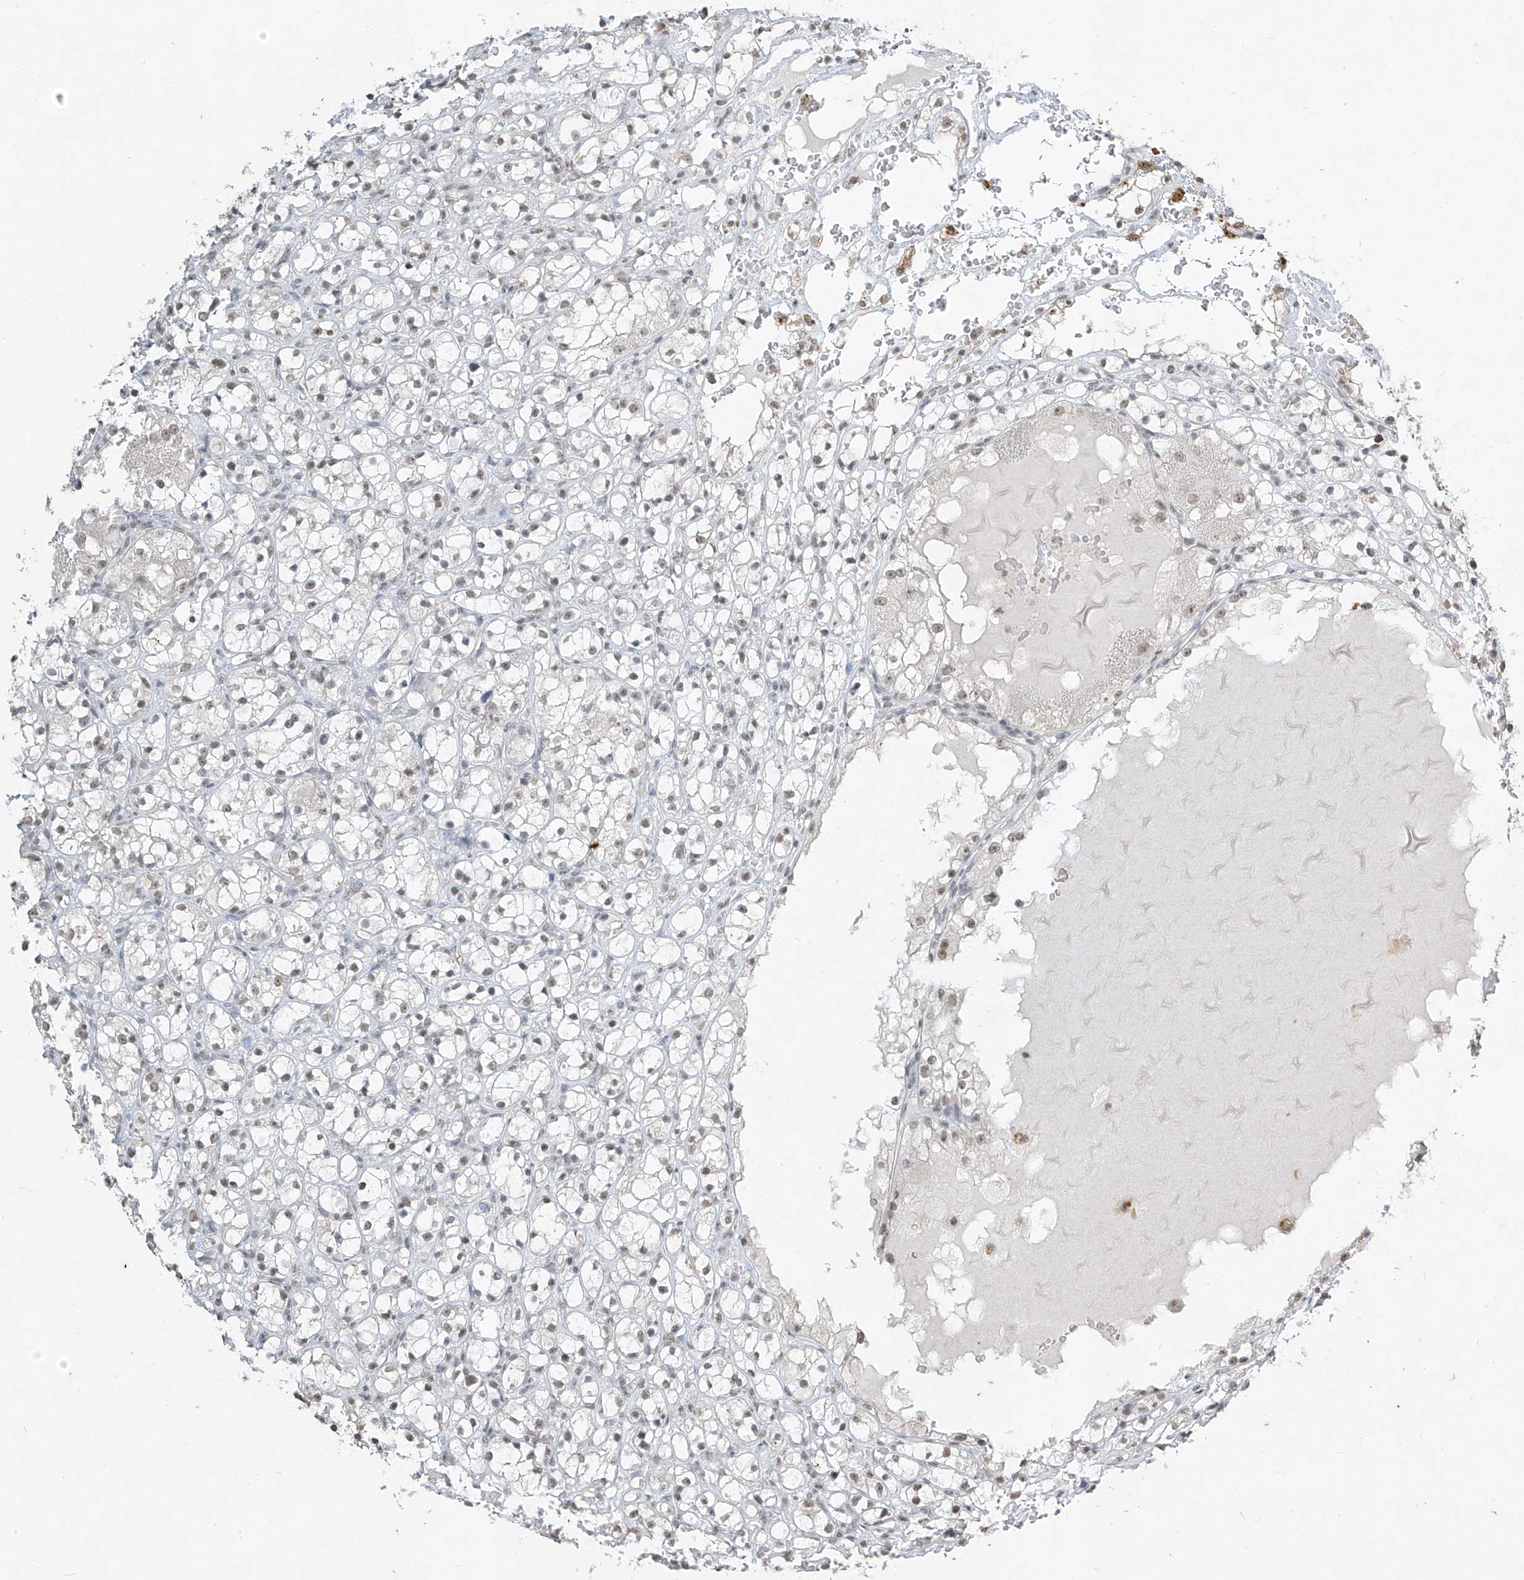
{"staining": {"intensity": "negative", "quantity": "none", "location": "none"}, "tissue": "renal cancer", "cell_type": "Tumor cells", "image_type": "cancer", "snomed": [{"axis": "morphology", "description": "Adenocarcinoma, NOS"}, {"axis": "topography", "description": "Kidney"}], "caption": "Renal adenocarcinoma stained for a protein using IHC displays no staining tumor cells.", "gene": "TFEC", "patient": {"sex": "male", "age": 61}}